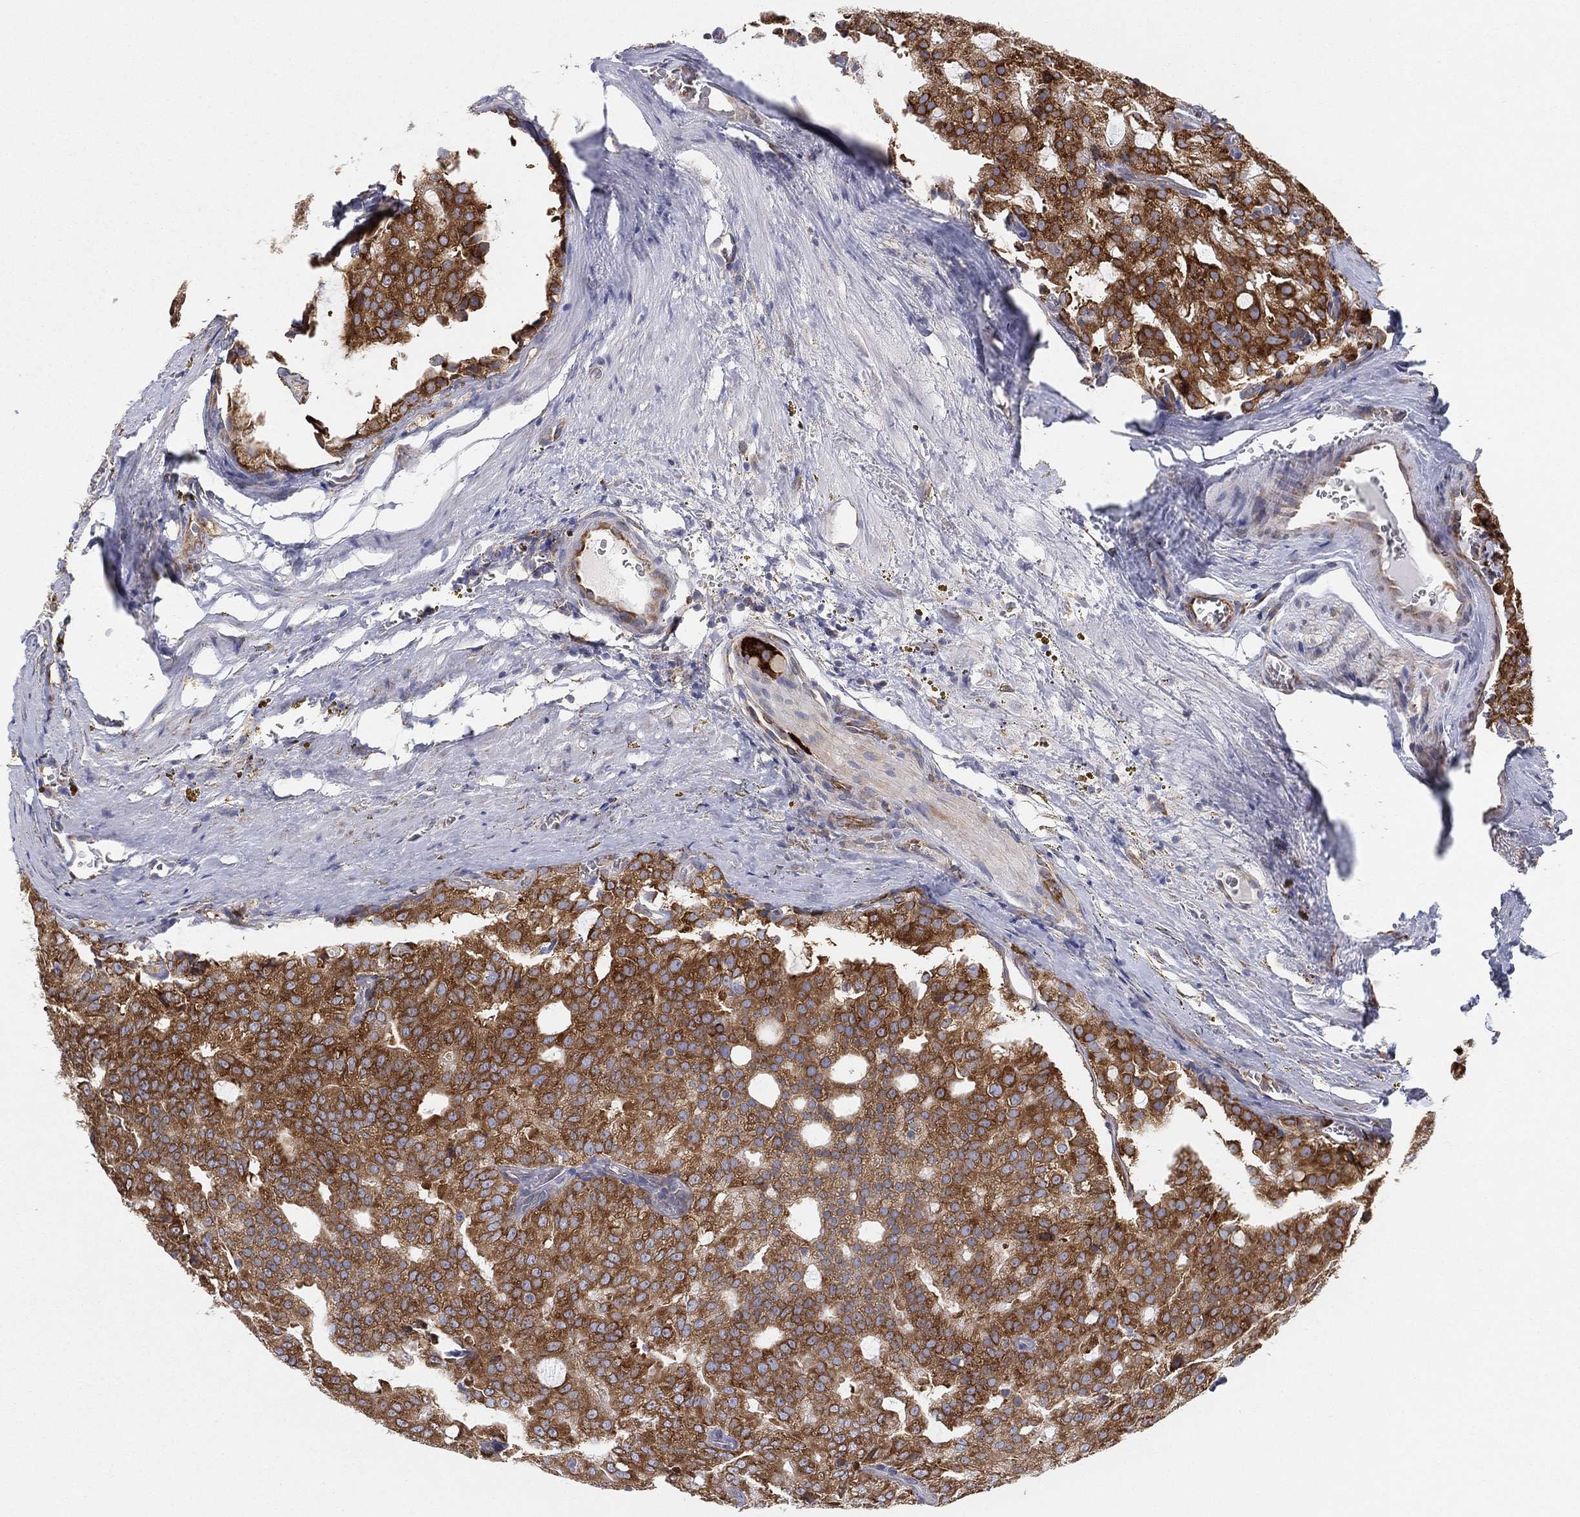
{"staining": {"intensity": "strong", "quantity": ">75%", "location": "cytoplasmic/membranous"}, "tissue": "prostate cancer", "cell_type": "Tumor cells", "image_type": "cancer", "snomed": [{"axis": "morphology", "description": "Adenocarcinoma, NOS"}, {"axis": "topography", "description": "Prostate and seminal vesicle, NOS"}, {"axis": "topography", "description": "Prostate"}], "caption": "Protein positivity by immunohistochemistry (IHC) shows strong cytoplasmic/membranous staining in approximately >75% of tumor cells in prostate adenocarcinoma. (IHC, brightfield microscopy, high magnification).", "gene": "FARSA", "patient": {"sex": "male", "age": 67}}